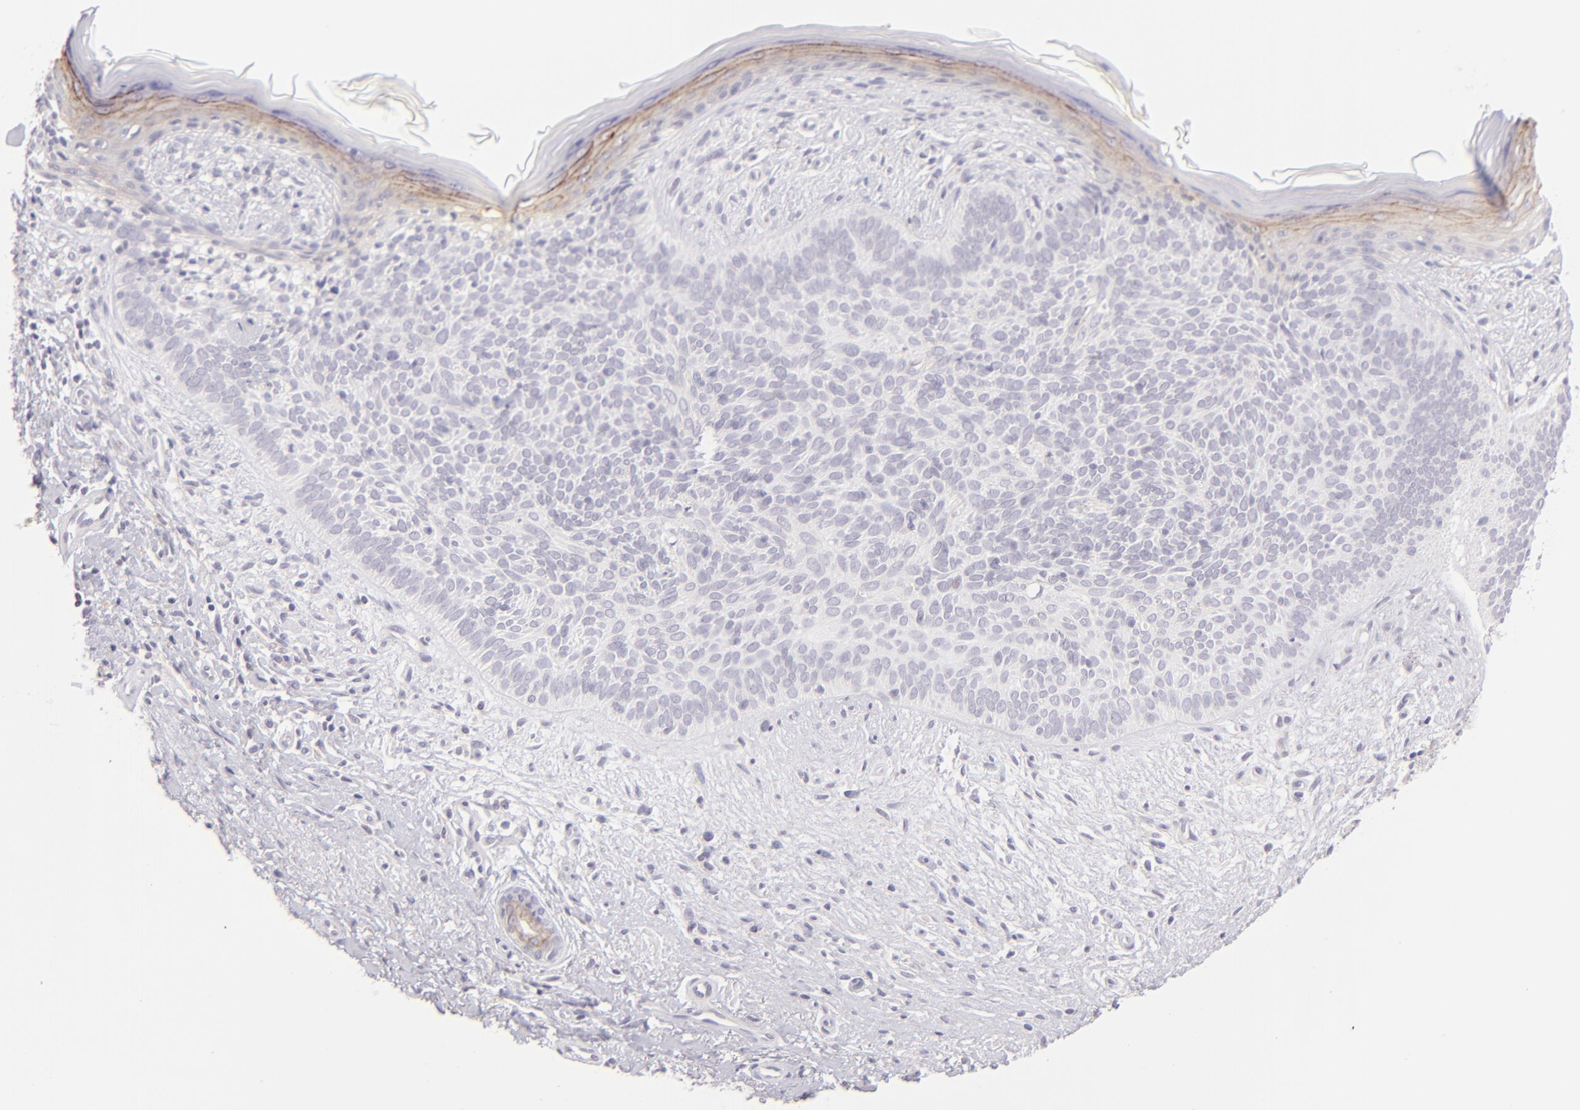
{"staining": {"intensity": "moderate", "quantity": "<25%", "location": "cytoplasmic/membranous"}, "tissue": "skin cancer", "cell_type": "Tumor cells", "image_type": "cancer", "snomed": [{"axis": "morphology", "description": "Basal cell carcinoma"}, {"axis": "topography", "description": "Skin"}], "caption": "Tumor cells reveal low levels of moderate cytoplasmic/membranous positivity in approximately <25% of cells in human skin cancer.", "gene": "CLDN4", "patient": {"sex": "female", "age": 78}}